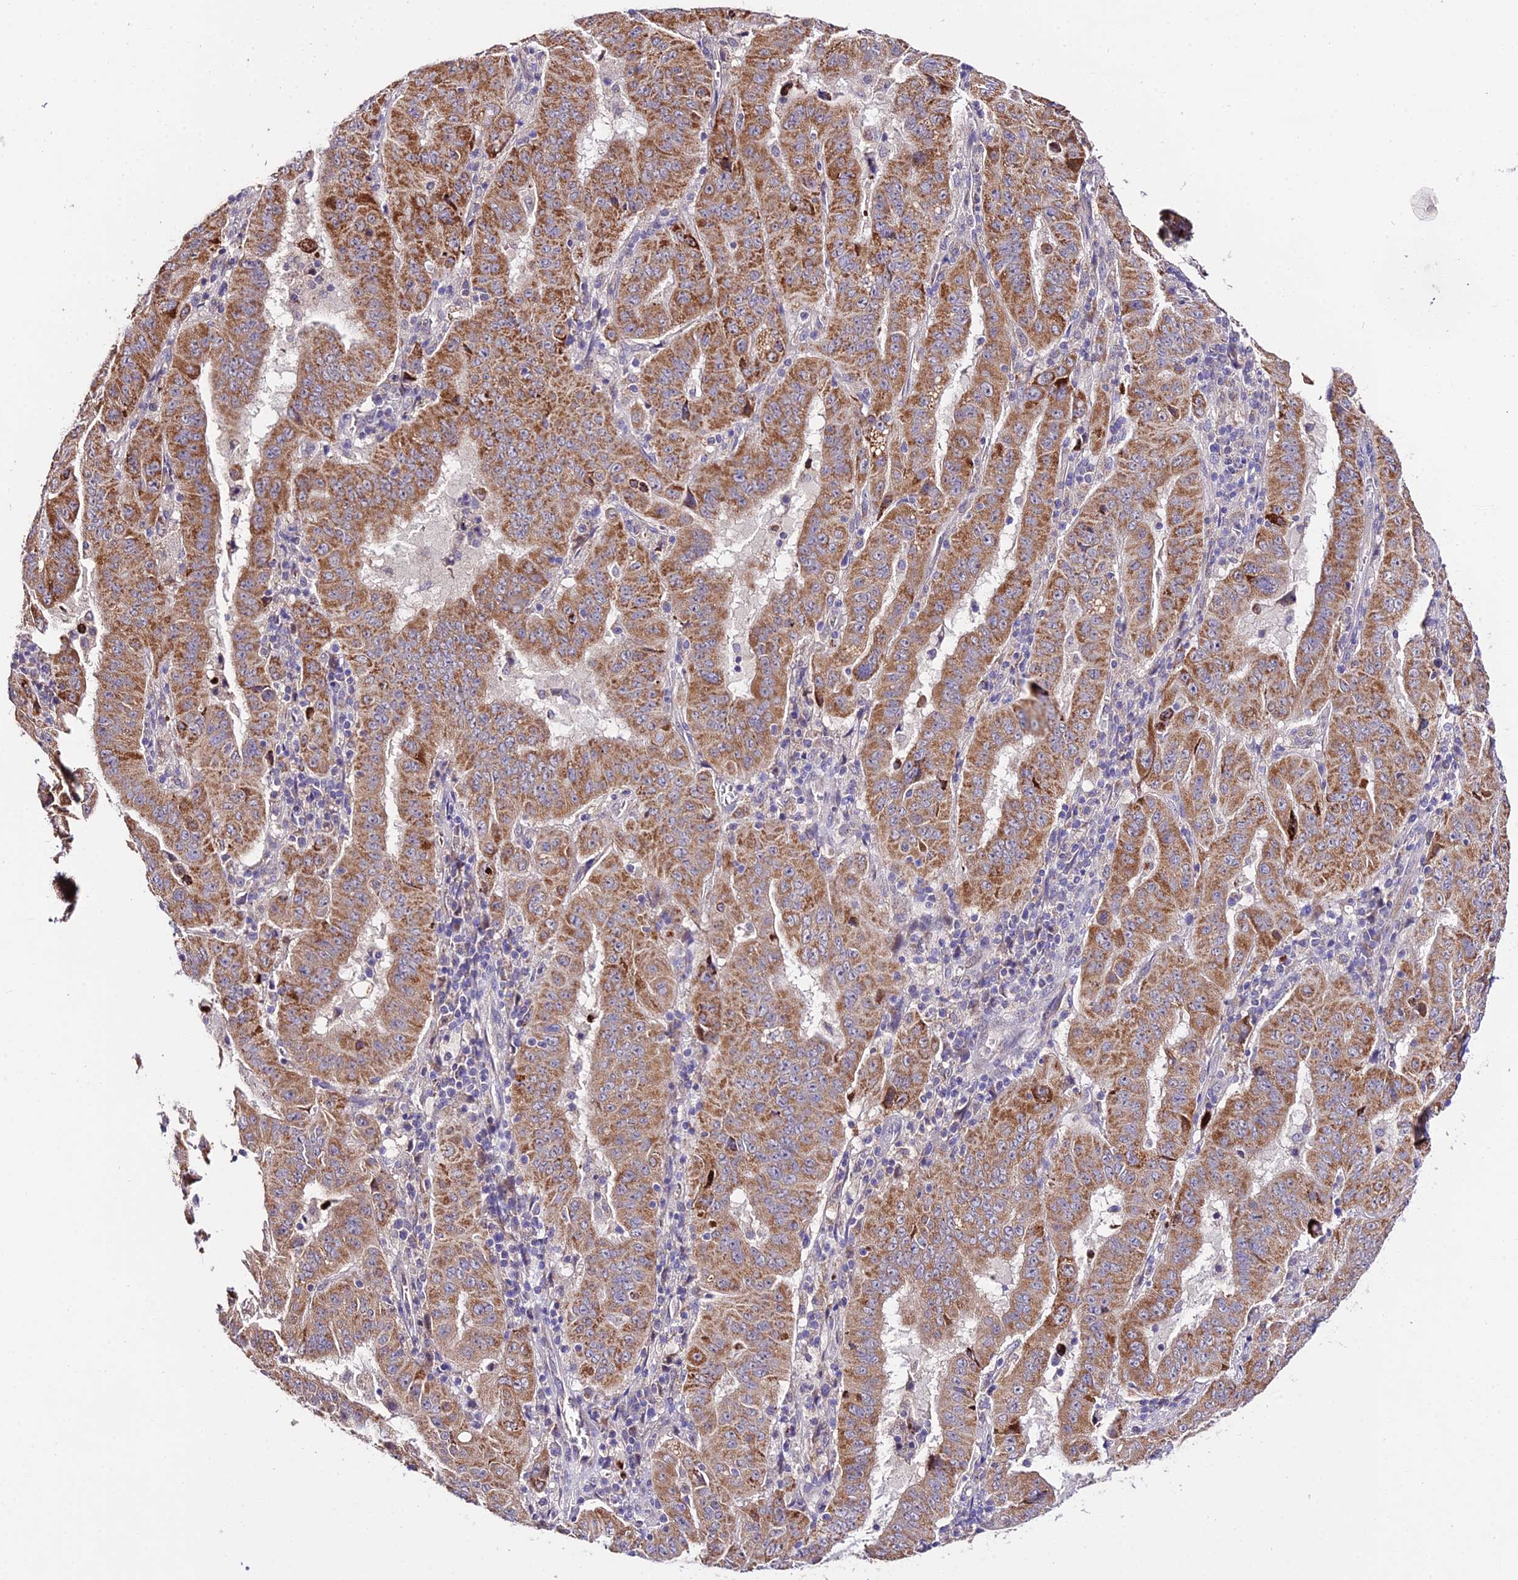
{"staining": {"intensity": "moderate", "quantity": ">75%", "location": "cytoplasmic/membranous"}, "tissue": "pancreatic cancer", "cell_type": "Tumor cells", "image_type": "cancer", "snomed": [{"axis": "morphology", "description": "Adenocarcinoma, NOS"}, {"axis": "topography", "description": "Pancreas"}], "caption": "DAB (3,3'-diaminobenzidine) immunohistochemical staining of human pancreatic cancer (adenocarcinoma) exhibits moderate cytoplasmic/membranous protein expression in approximately >75% of tumor cells. (DAB IHC with brightfield microscopy, high magnification).", "gene": "WDR5B", "patient": {"sex": "male", "age": 63}}